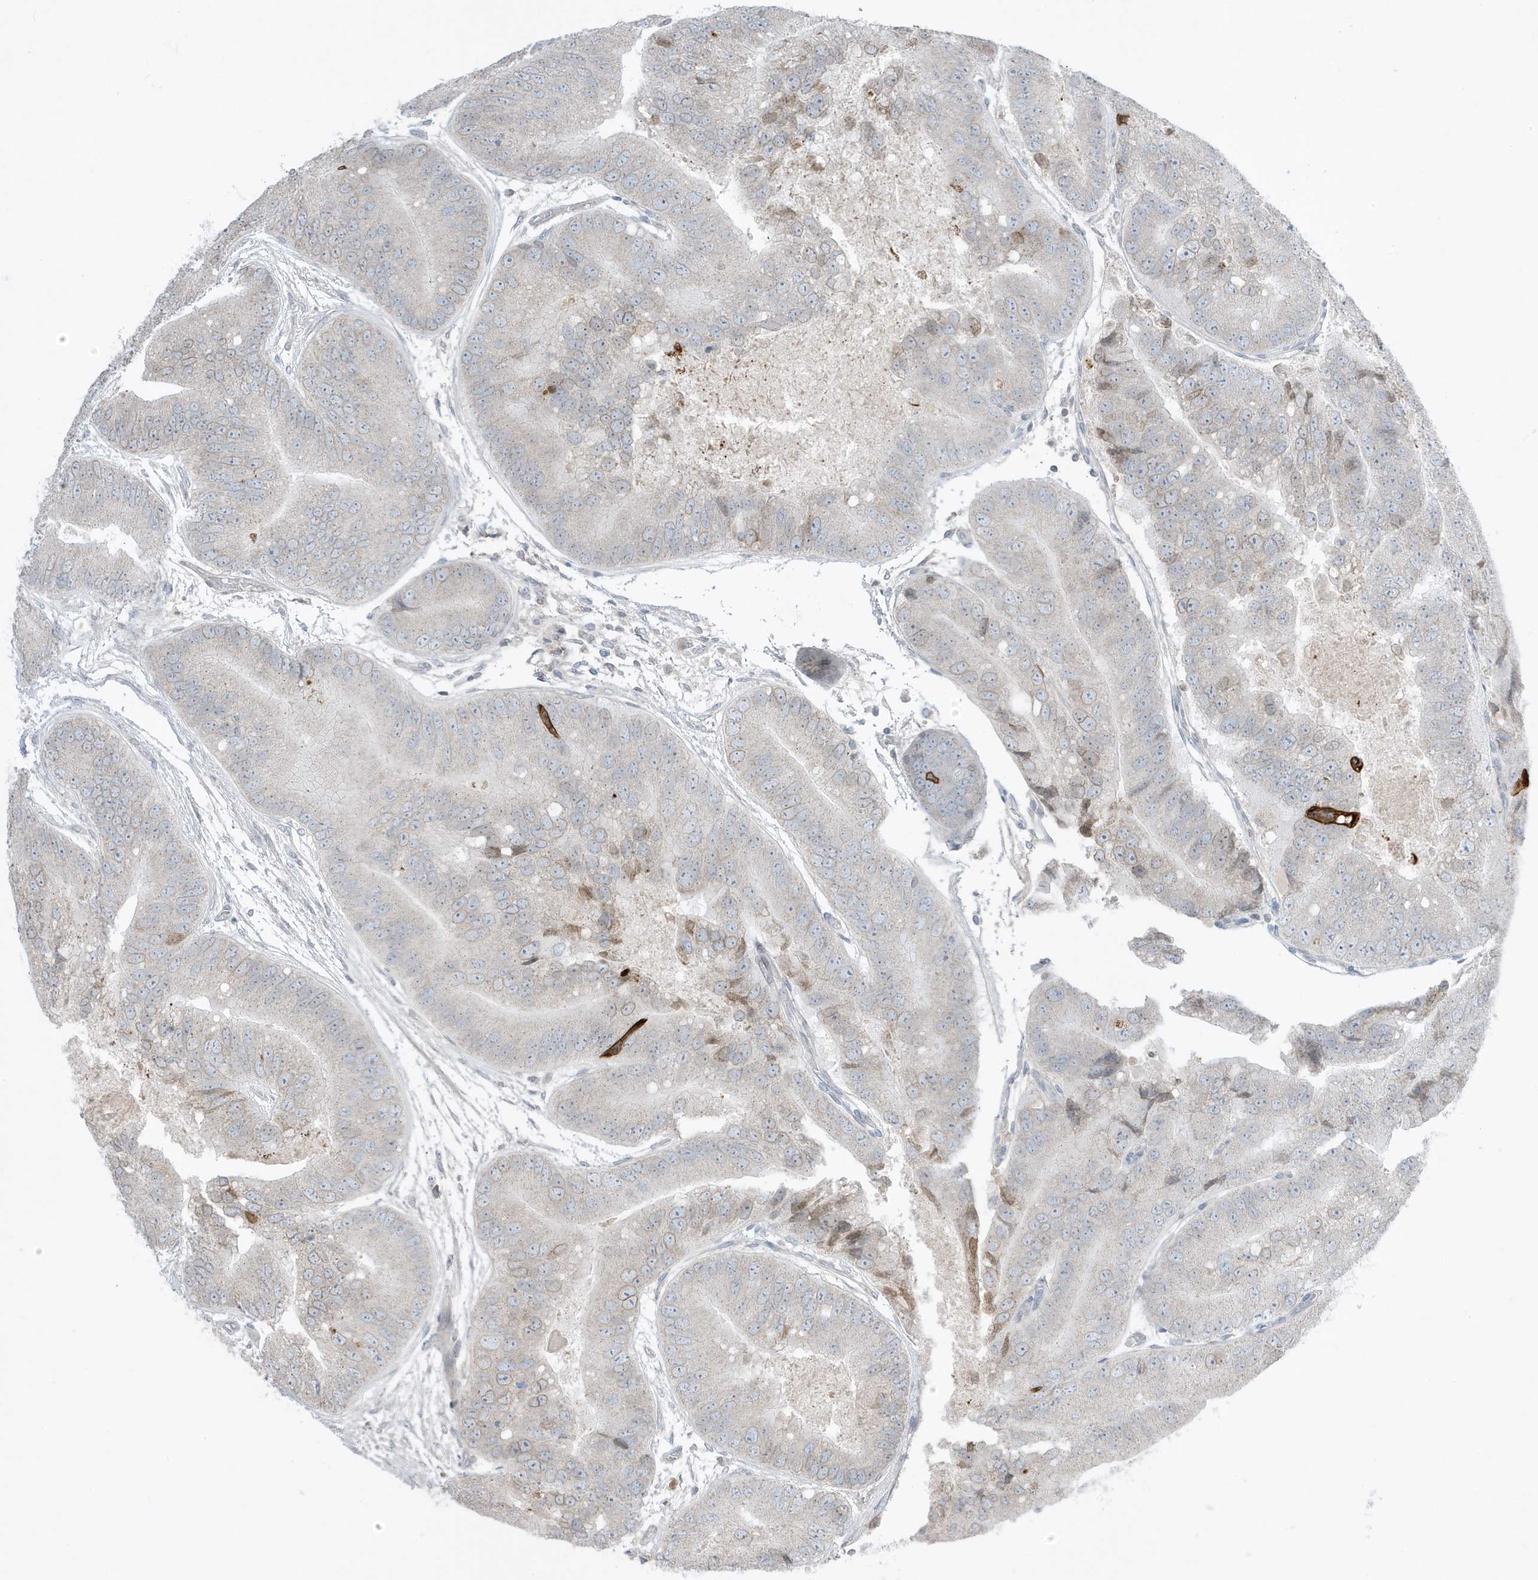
{"staining": {"intensity": "strong", "quantity": "<25%", "location": "cytoplasmic/membranous"}, "tissue": "prostate cancer", "cell_type": "Tumor cells", "image_type": "cancer", "snomed": [{"axis": "morphology", "description": "Adenocarcinoma, High grade"}, {"axis": "topography", "description": "Prostate"}], "caption": "Protein staining displays strong cytoplasmic/membranous staining in approximately <25% of tumor cells in high-grade adenocarcinoma (prostate).", "gene": "FNDC1", "patient": {"sex": "male", "age": 70}}